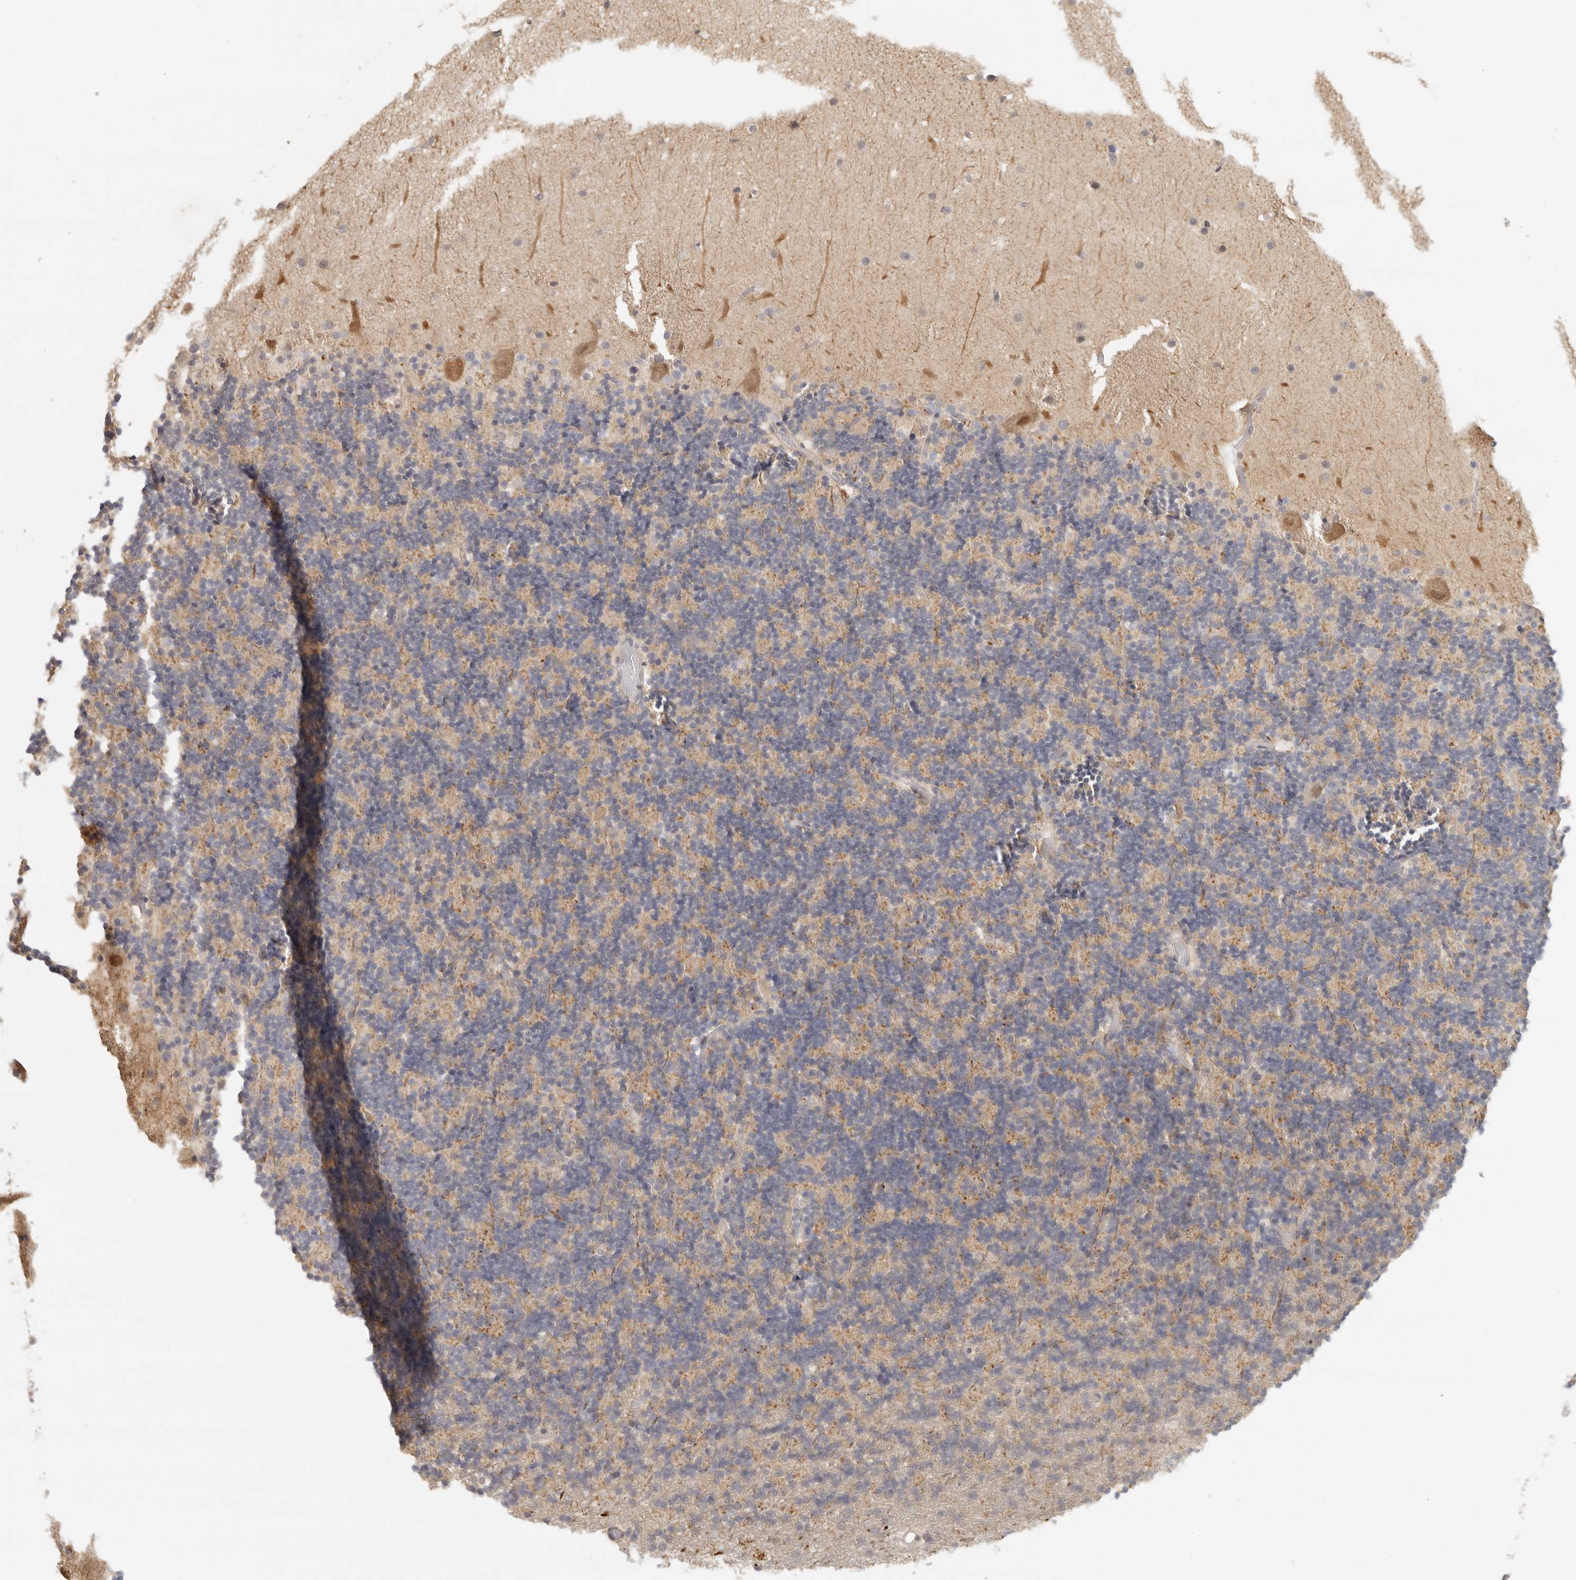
{"staining": {"intensity": "moderate", "quantity": "25%-75%", "location": "cytoplasmic/membranous"}, "tissue": "cerebellum", "cell_type": "Cells in granular layer", "image_type": "normal", "snomed": [{"axis": "morphology", "description": "Normal tissue, NOS"}, {"axis": "topography", "description": "Cerebellum"}], "caption": "Moderate cytoplasmic/membranous positivity is appreciated in about 25%-75% of cells in granular layer in benign cerebellum.", "gene": "AHDC1", "patient": {"sex": "male", "age": 57}}